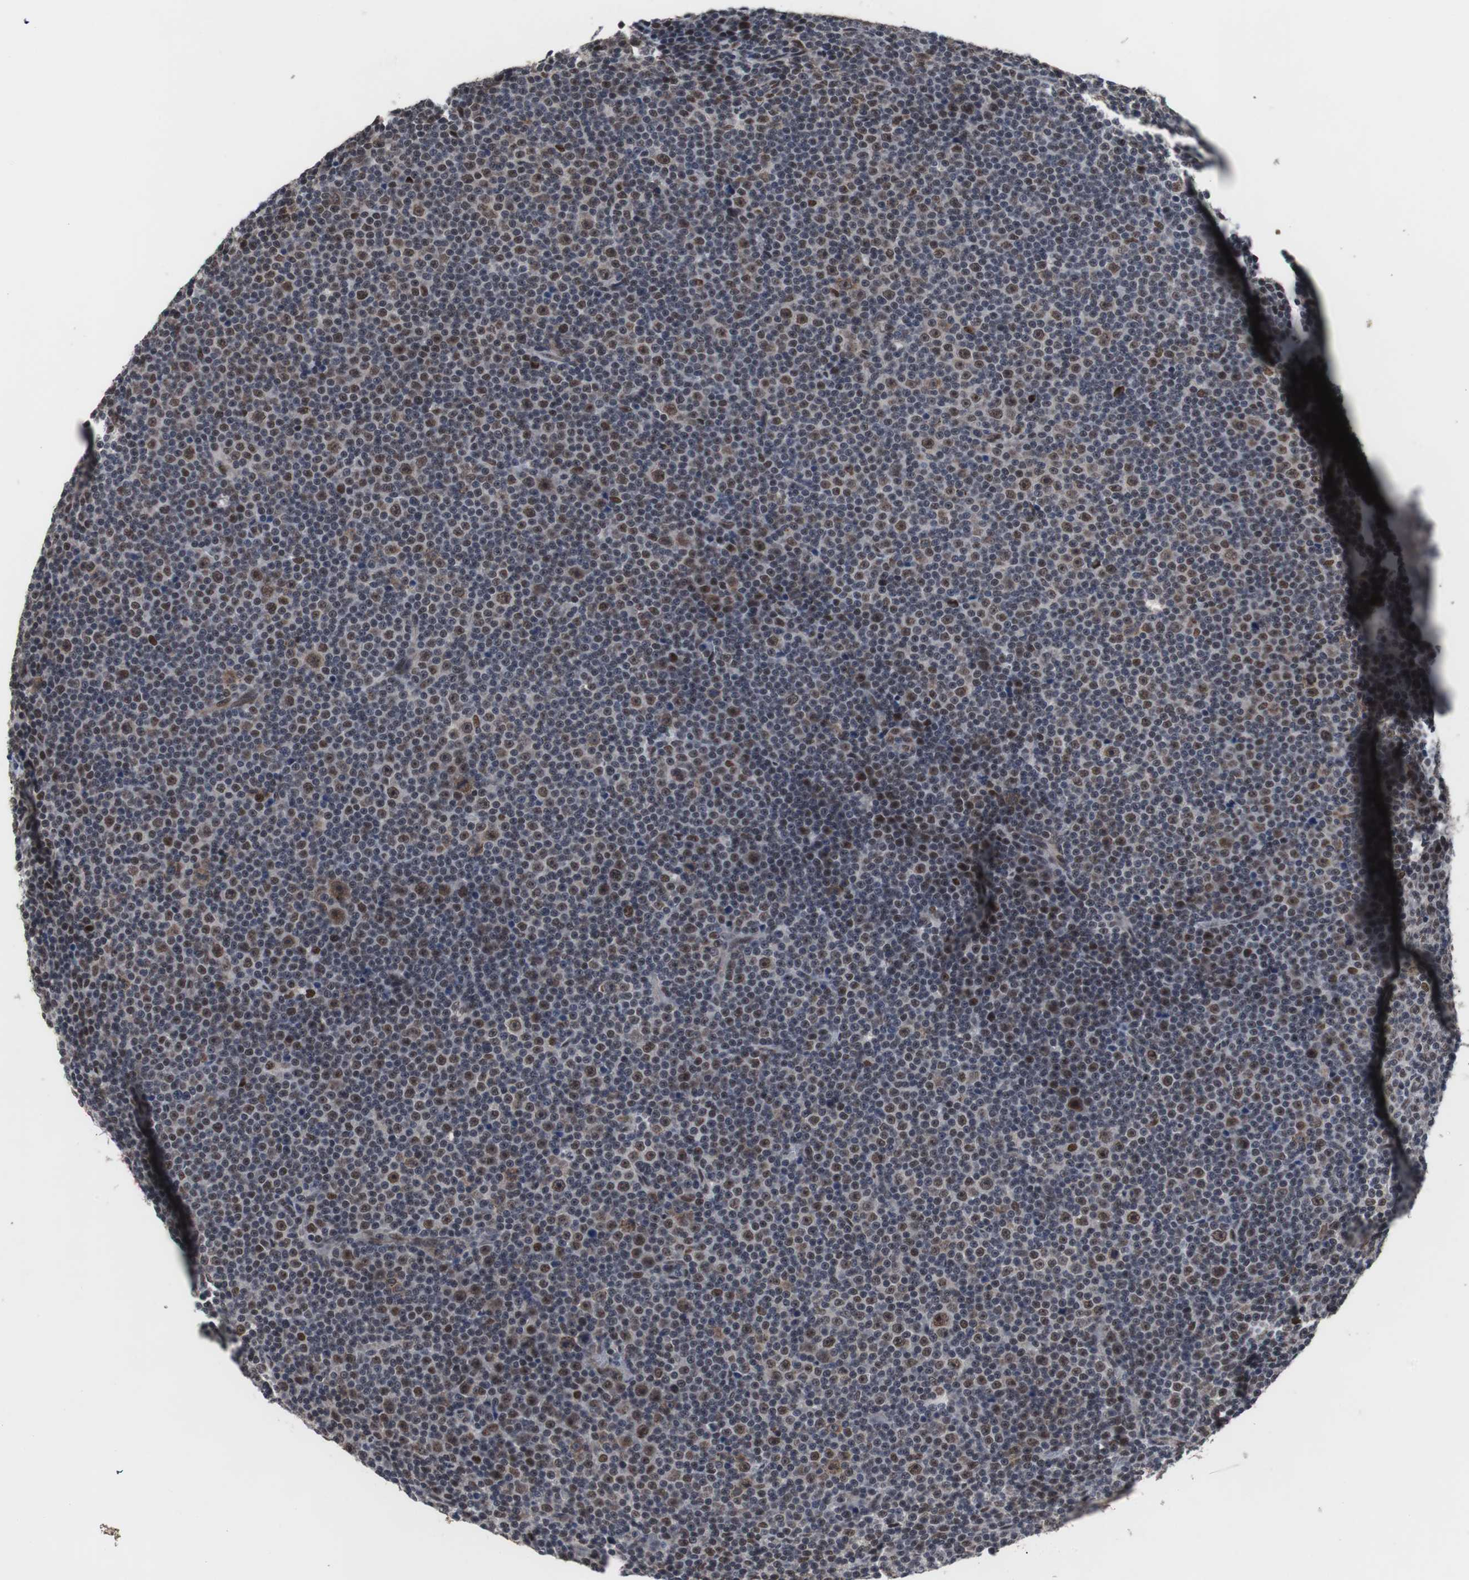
{"staining": {"intensity": "moderate", "quantity": "25%-75%", "location": "nuclear"}, "tissue": "lymphoma", "cell_type": "Tumor cells", "image_type": "cancer", "snomed": [{"axis": "morphology", "description": "Malignant lymphoma, non-Hodgkin's type, Low grade"}, {"axis": "topography", "description": "Lymph node"}], "caption": "There is medium levels of moderate nuclear positivity in tumor cells of lymphoma, as demonstrated by immunohistochemical staining (brown color).", "gene": "GTF2F2", "patient": {"sex": "female", "age": 67}}